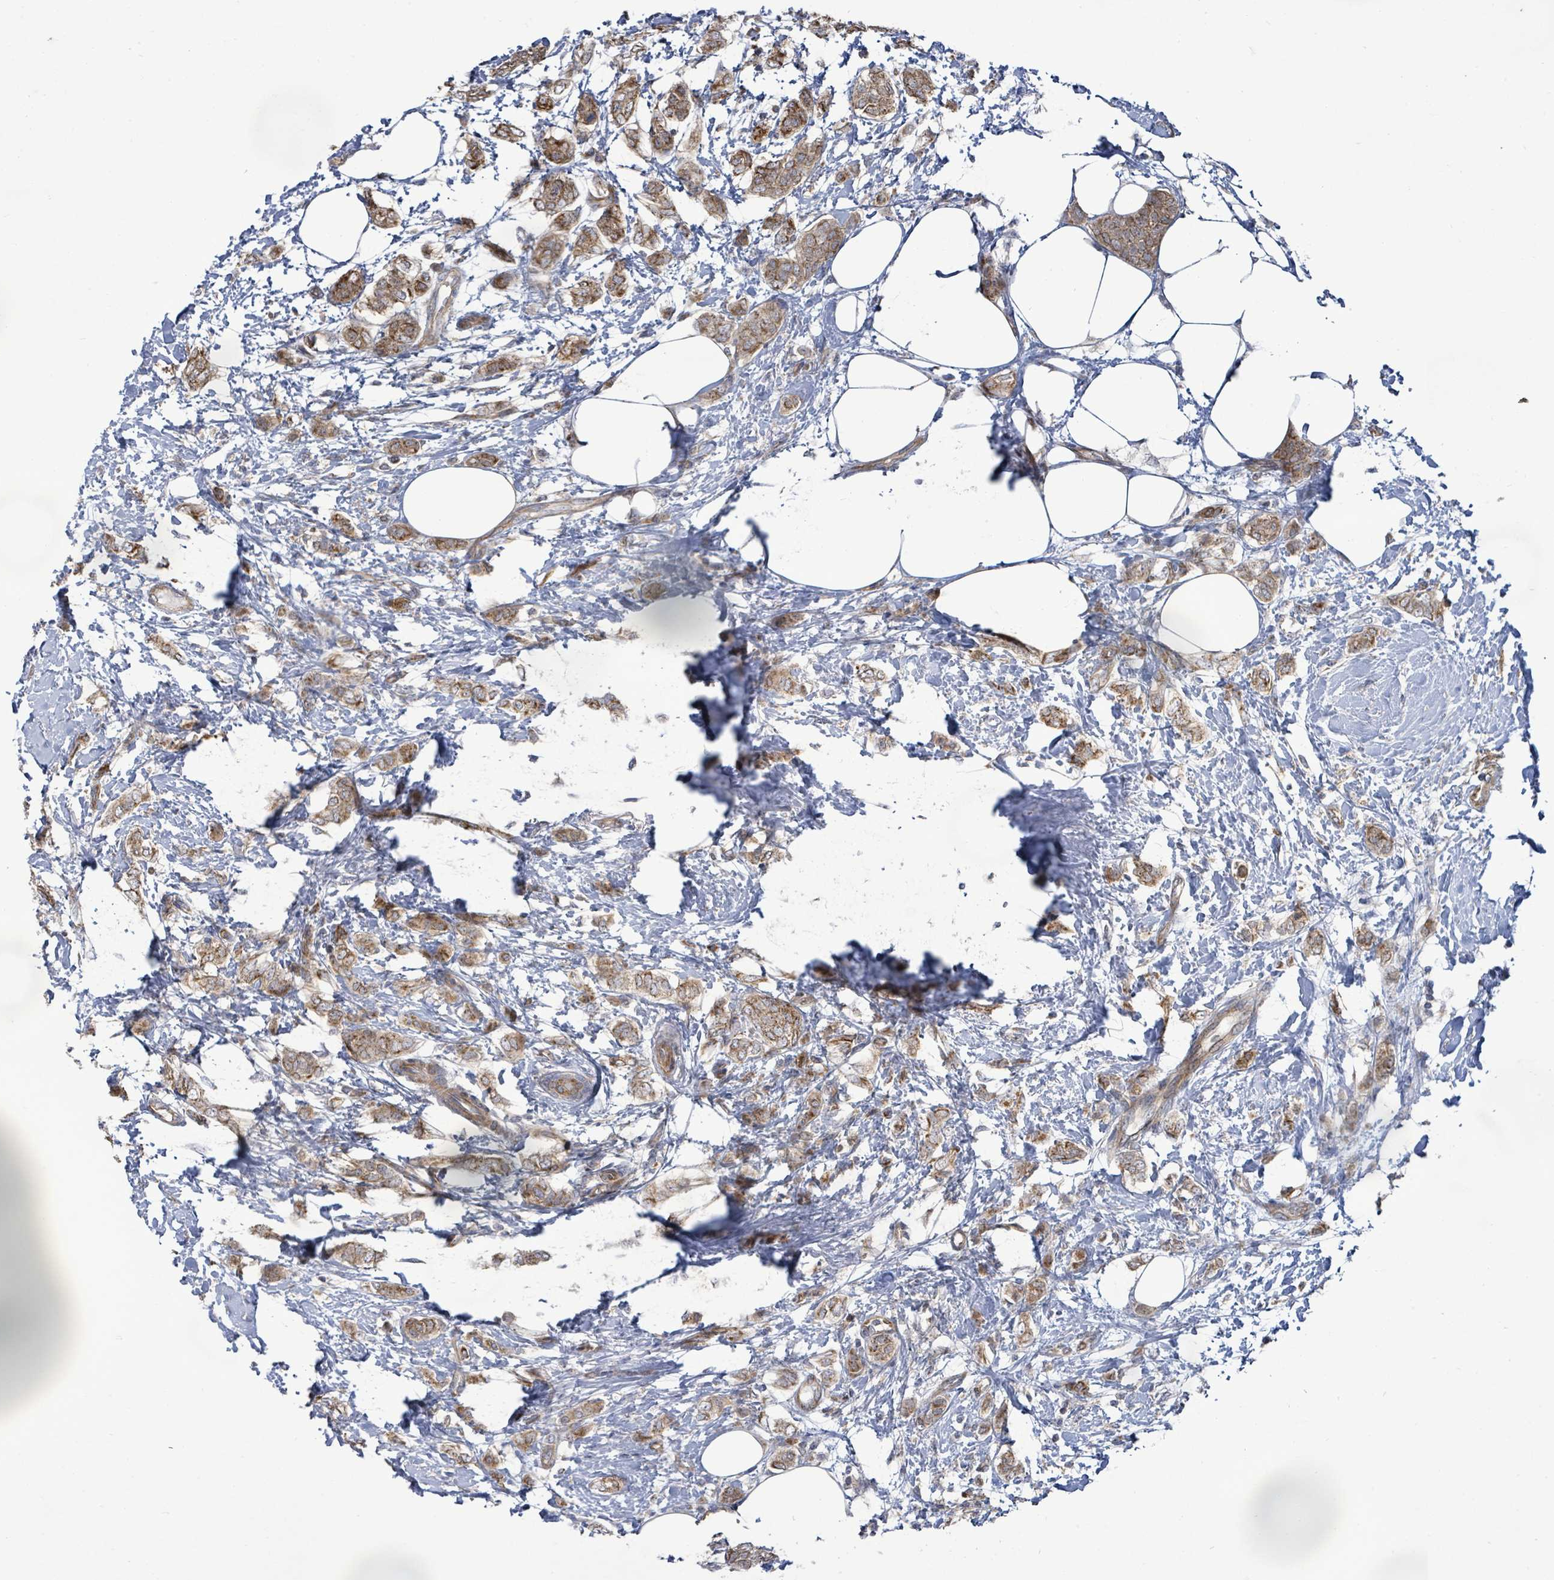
{"staining": {"intensity": "moderate", "quantity": ">75%", "location": "cytoplasmic/membranous"}, "tissue": "breast cancer", "cell_type": "Tumor cells", "image_type": "cancer", "snomed": [{"axis": "morphology", "description": "Duct carcinoma"}, {"axis": "topography", "description": "Breast"}], "caption": "DAB immunohistochemical staining of breast cancer (infiltrating ductal carcinoma) shows moderate cytoplasmic/membranous protein expression in about >75% of tumor cells.", "gene": "KBTBD11", "patient": {"sex": "female", "age": 72}}